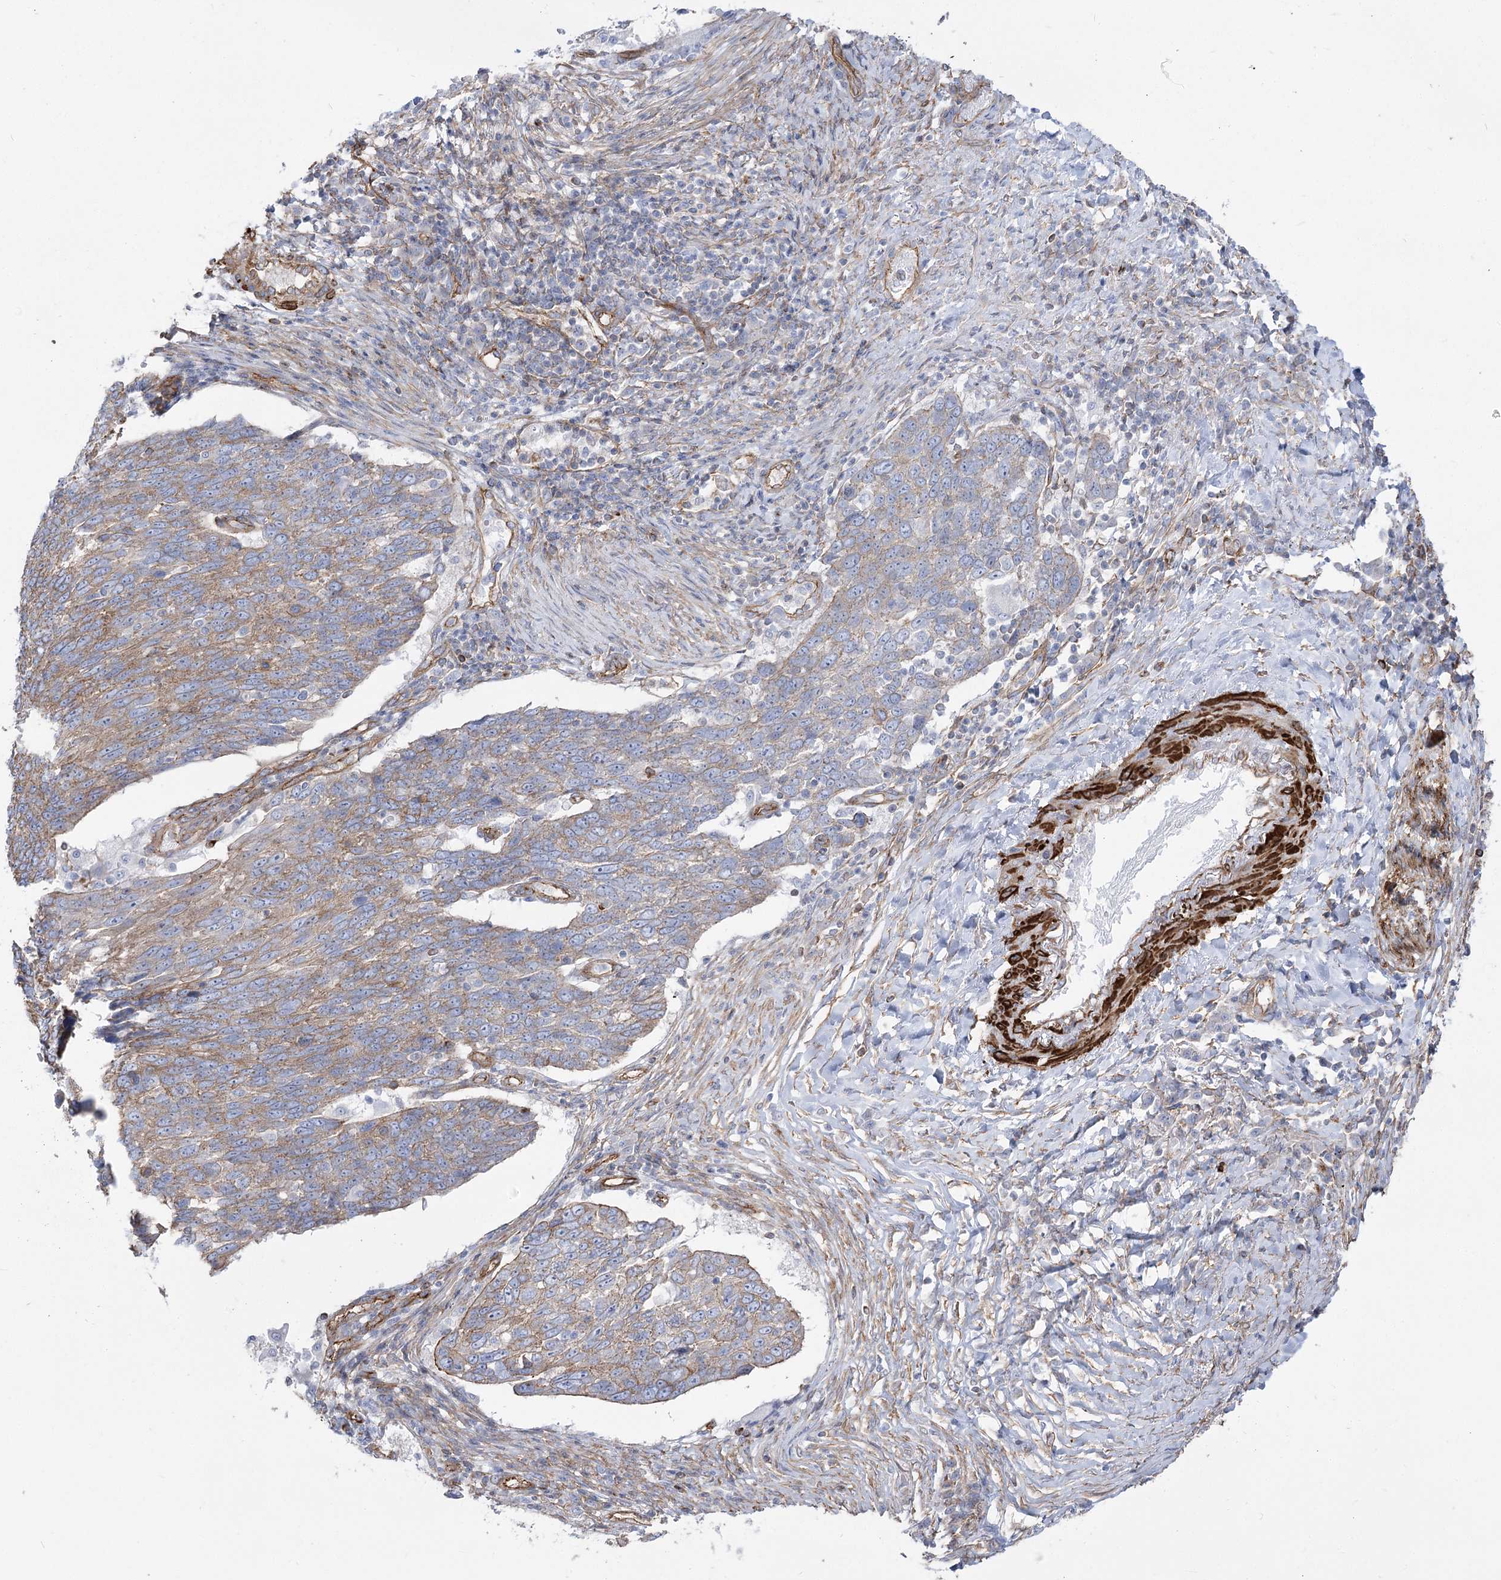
{"staining": {"intensity": "weak", "quantity": ">75%", "location": "cytoplasmic/membranous"}, "tissue": "lung cancer", "cell_type": "Tumor cells", "image_type": "cancer", "snomed": [{"axis": "morphology", "description": "Squamous cell carcinoma, NOS"}, {"axis": "topography", "description": "Lung"}], "caption": "The histopathology image displays staining of lung cancer (squamous cell carcinoma), revealing weak cytoplasmic/membranous protein staining (brown color) within tumor cells.", "gene": "PLEKHA5", "patient": {"sex": "male", "age": 66}}